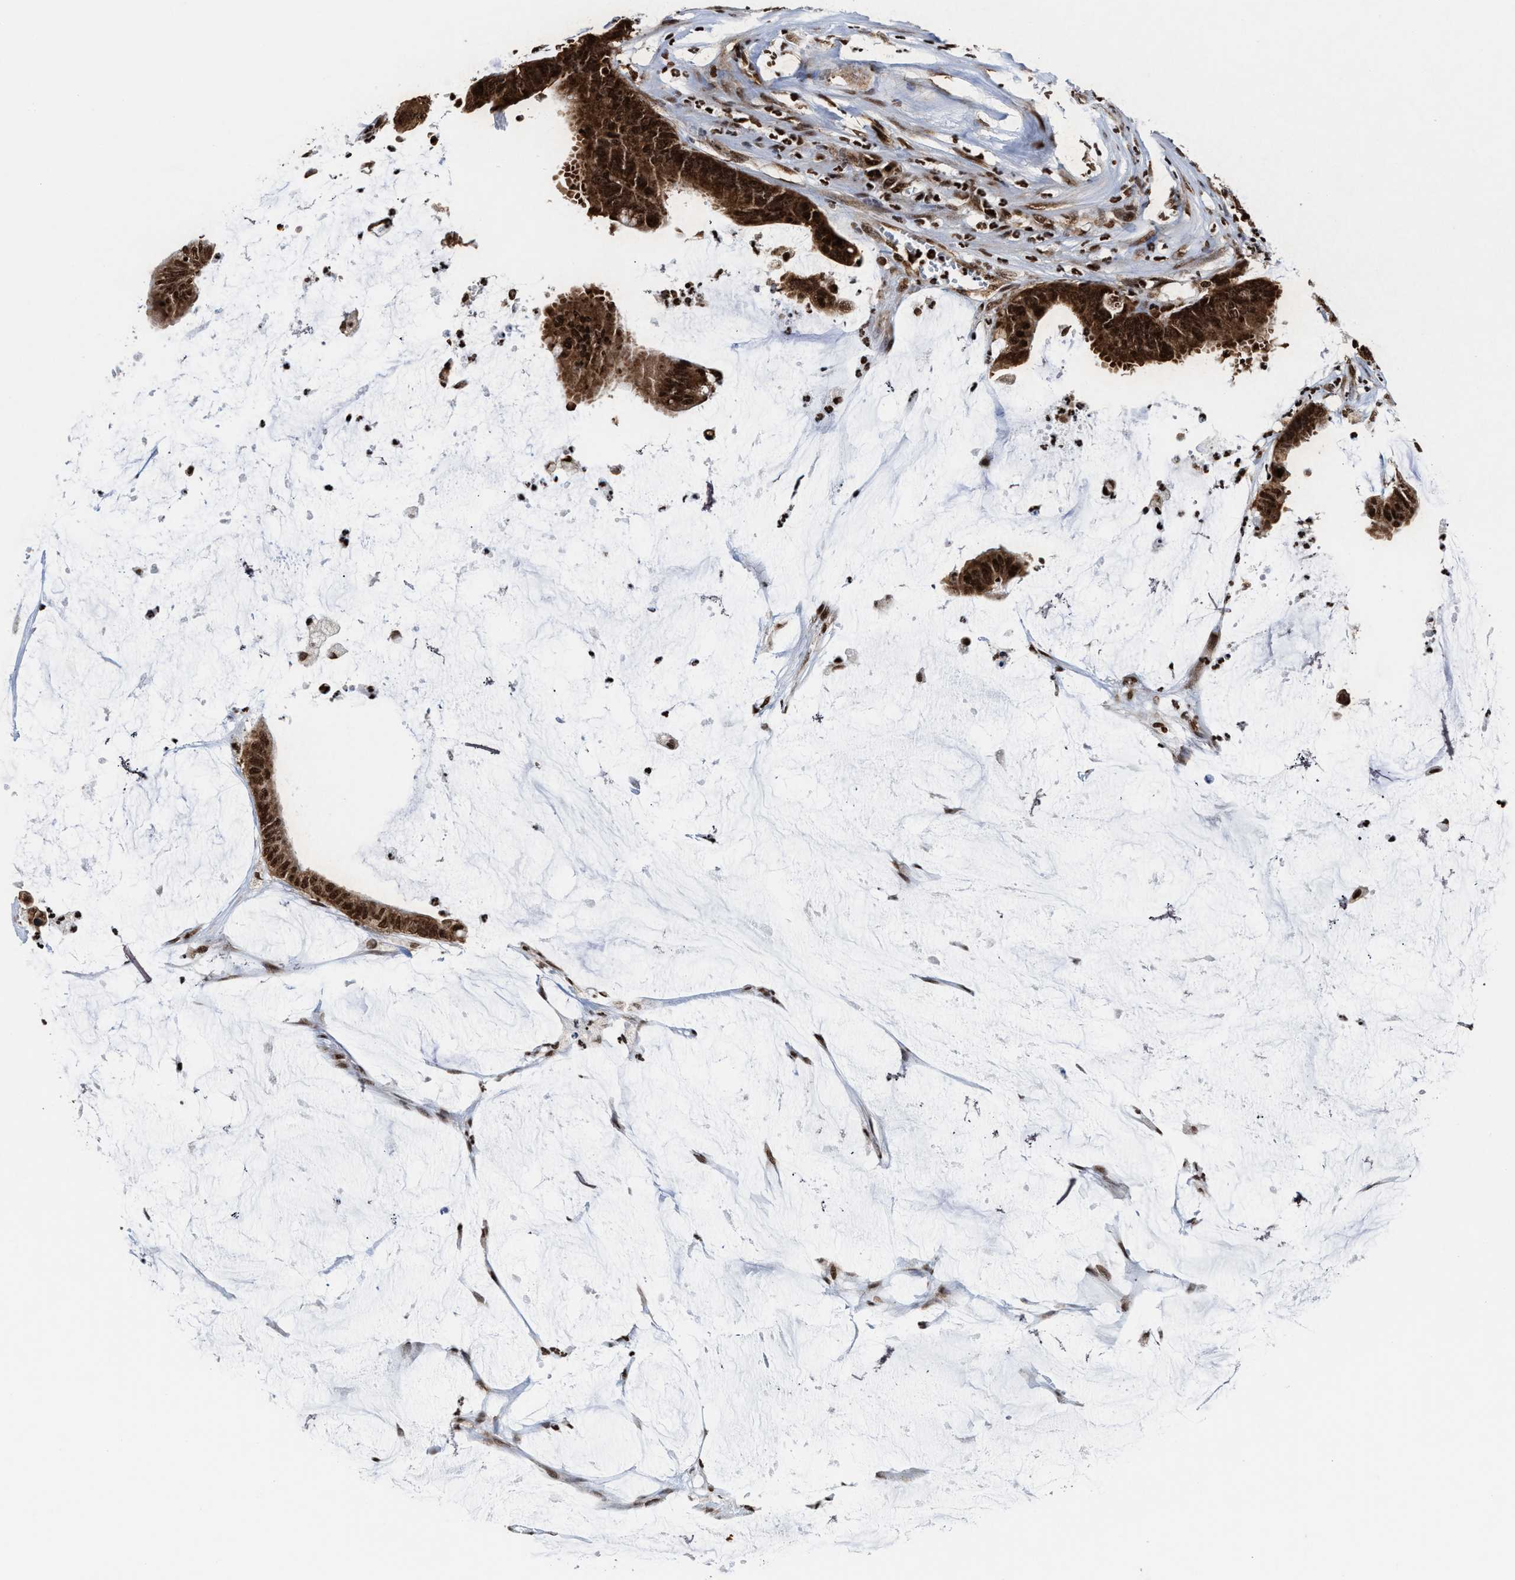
{"staining": {"intensity": "strong", "quantity": ">75%", "location": "cytoplasmic/membranous,nuclear"}, "tissue": "colorectal cancer", "cell_type": "Tumor cells", "image_type": "cancer", "snomed": [{"axis": "morphology", "description": "Adenocarcinoma, NOS"}, {"axis": "topography", "description": "Rectum"}], "caption": "Colorectal cancer stained with a protein marker shows strong staining in tumor cells.", "gene": "ALYREF", "patient": {"sex": "female", "age": 66}}